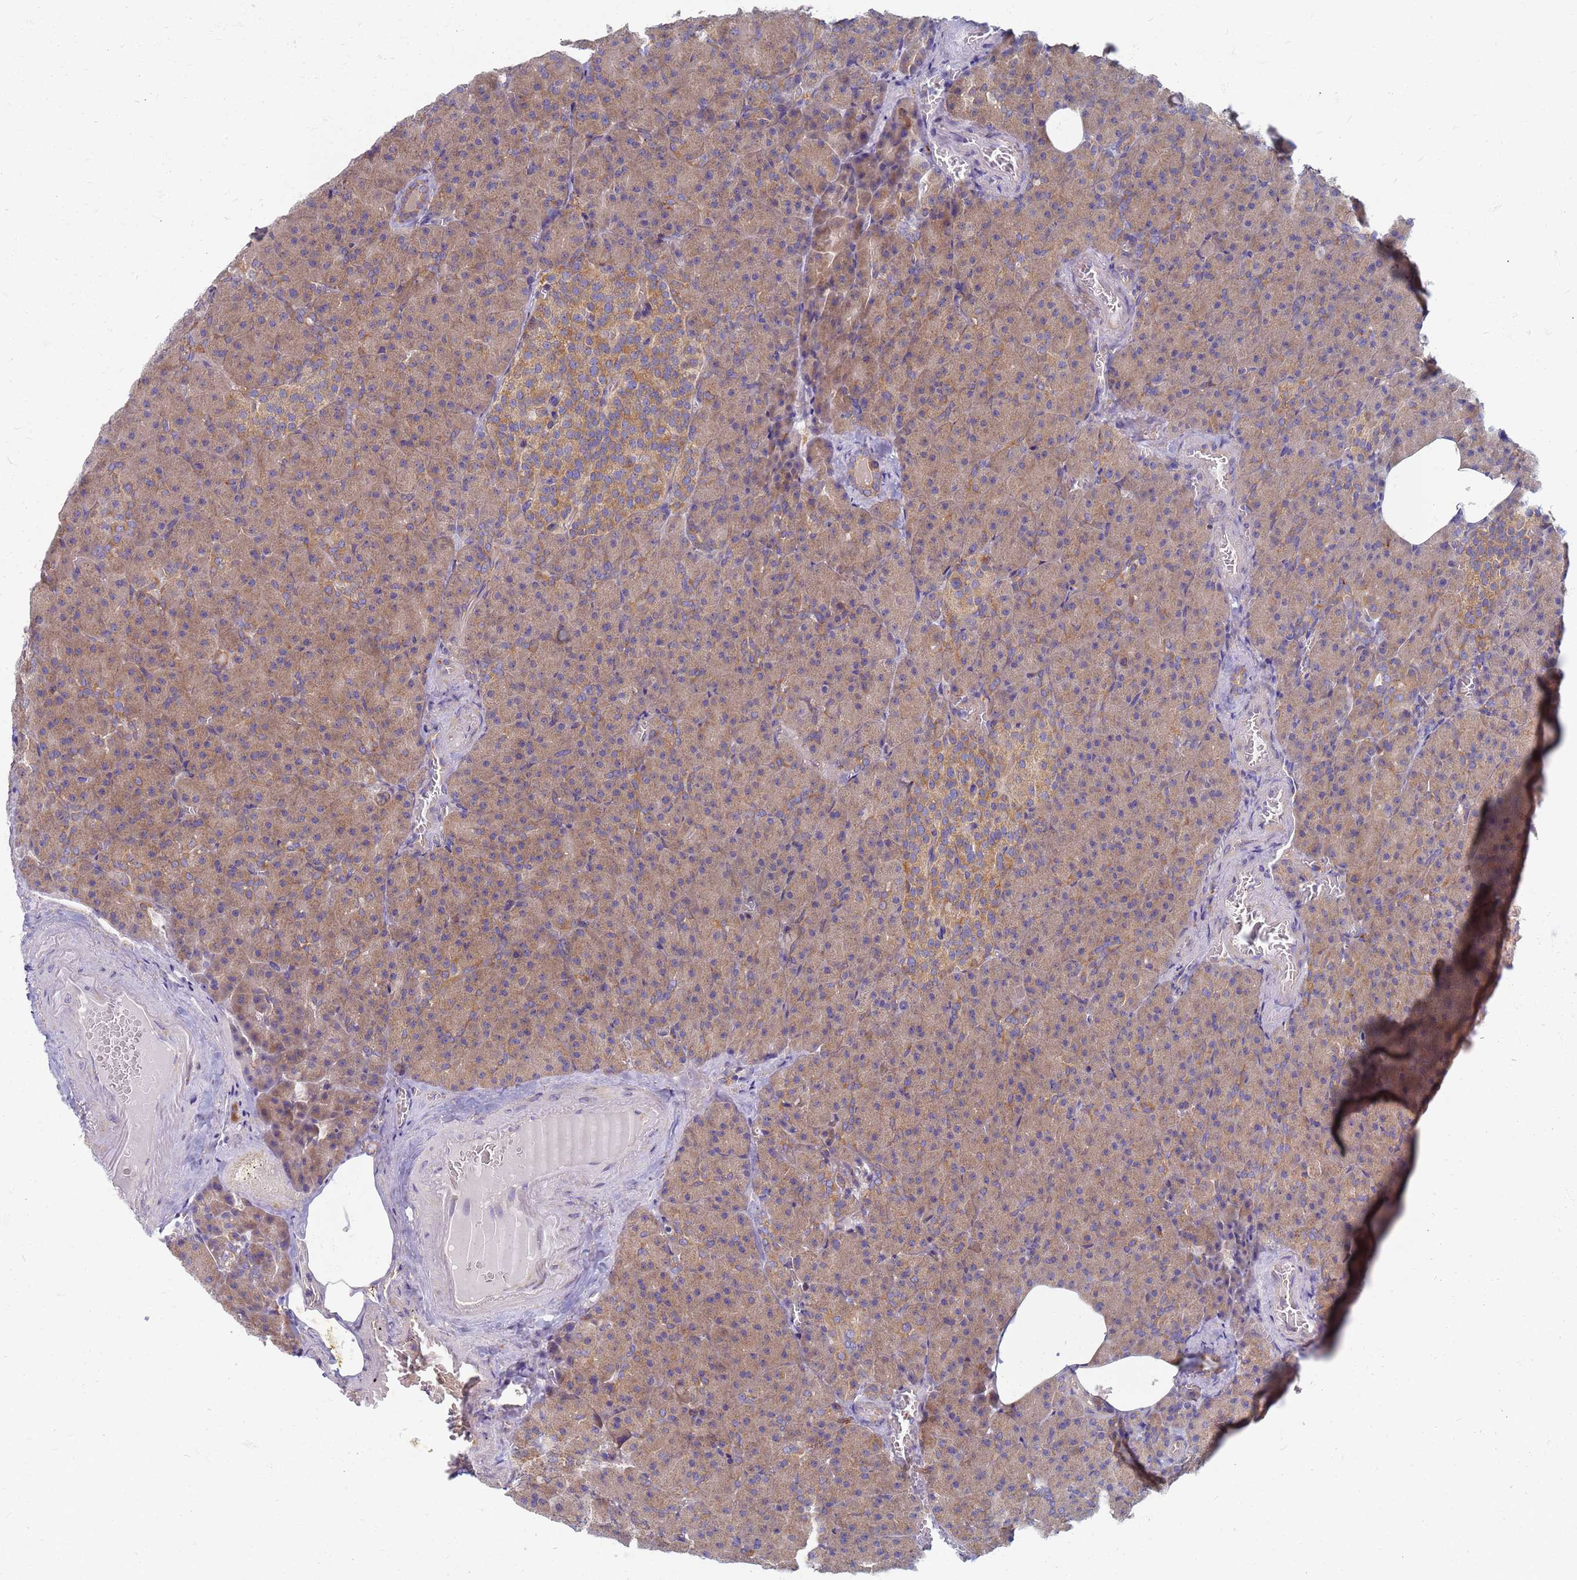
{"staining": {"intensity": "moderate", "quantity": ">75%", "location": "cytoplasmic/membranous"}, "tissue": "pancreas", "cell_type": "Exocrine glandular cells", "image_type": "normal", "snomed": [{"axis": "morphology", "description": "Normal tissue, NOS"}, {"axis": "topography", "description": "Pancreas"}], "caption": "A brown stain shows moderate cytoplasmic/membranous positivity of a protein in exocrine glandular cells of unremarkable pancreas. The protein of interest is shown in brown color, while the nuclei are stained blue.", "gene": "EEA1", "patient": {"sex": "female", "age": 74}}